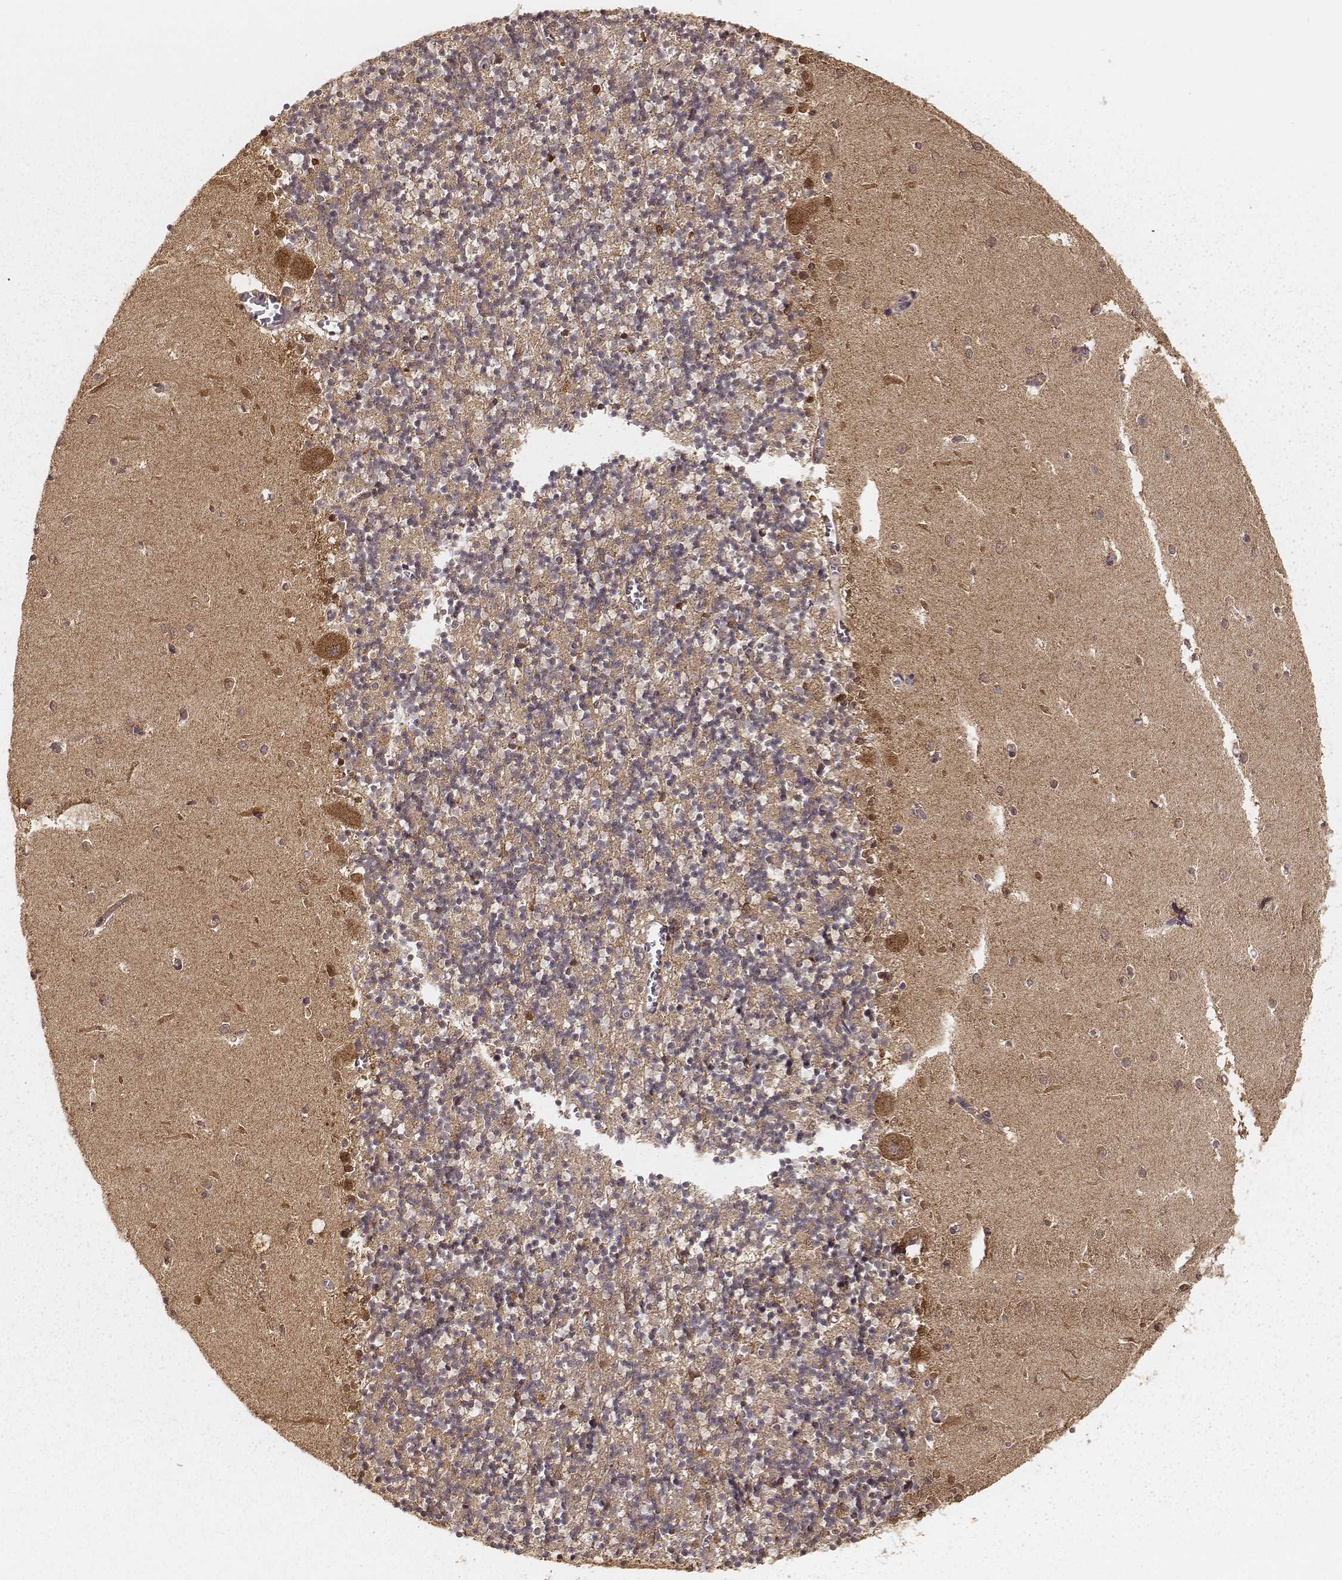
{"staining": {"intensity": "moderate", "quantity": "<25%", "location": "cytoplasmic/membranous,nuclear"}, "tissue": "cerebellum", "cell_type": "Cells in granular layer", "image_type": "normal", "snomed": [{"axis": "morphology", "description": "Normal tissue, NOS"}, {"axis": "topography", "description": "Cerebellum"}], "caption": "Immunohistochemical staining of unremarkable cerebellum exhibits low levels of moderate cytoplasmic/membranous,nuclear positivity in about <25% of cells in granular layer.", "gene": "CARS1", "patient": {"sex": "female", "age": 64}}